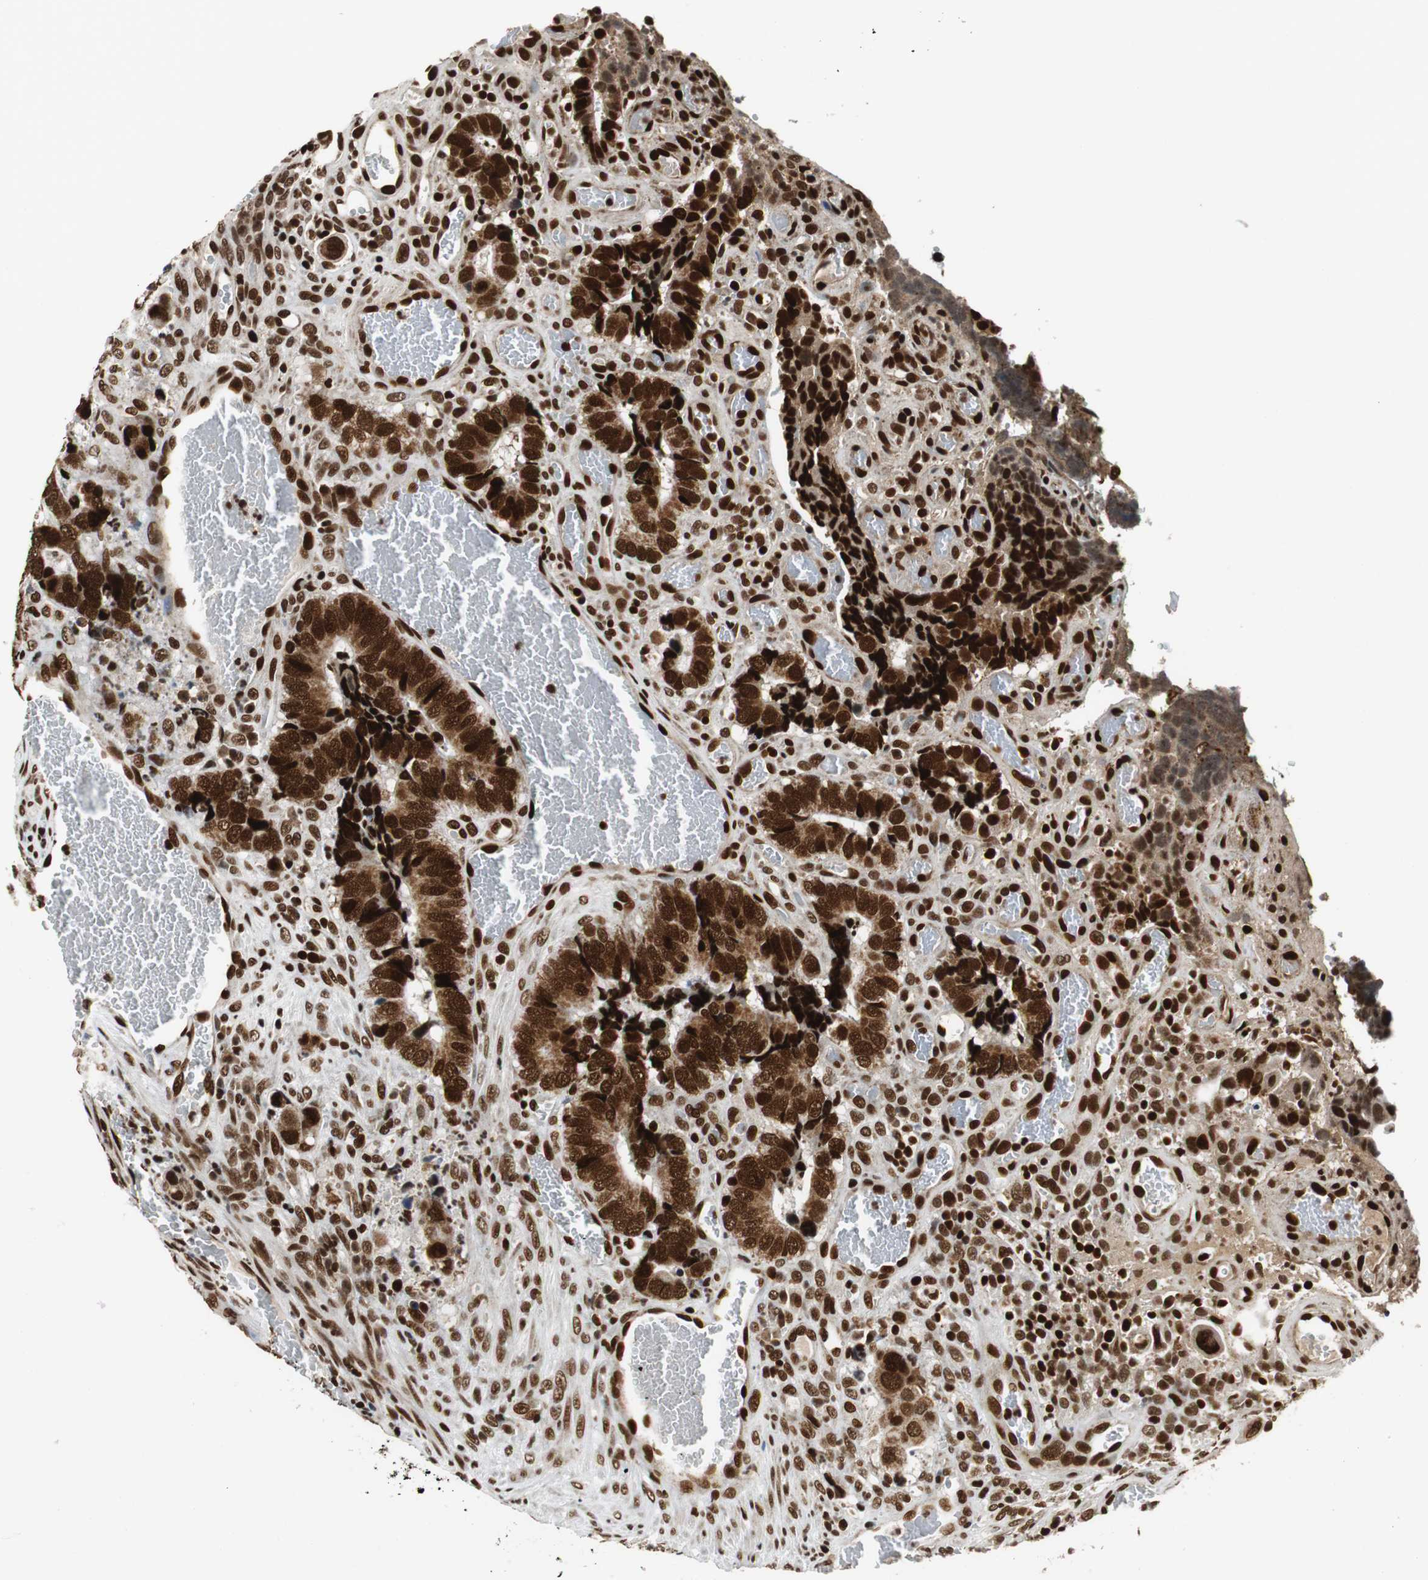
{"staining": {"intensity": "strong", "quantity": ">75%", "location": "cytoplasmic/membranous,nuclear"}, "tissue": "colorectal cancer", "cell_type": "Tumor cells", "image_type": "cancer", "snomed": [{"axis": "morphology", "description": "Adenocarcinoma, NOS"}, {"axis": "topography", "description": "Colon"}], "caption": "Strong cytoplasmic/membranous and nuclear expression for a protein is appreciated in approximately >75% of tumor cells of adenocarcinoma (colorectal) using IHC.", "gene": "HDAC1", "patient": {"sex": "male", "age": 72}}